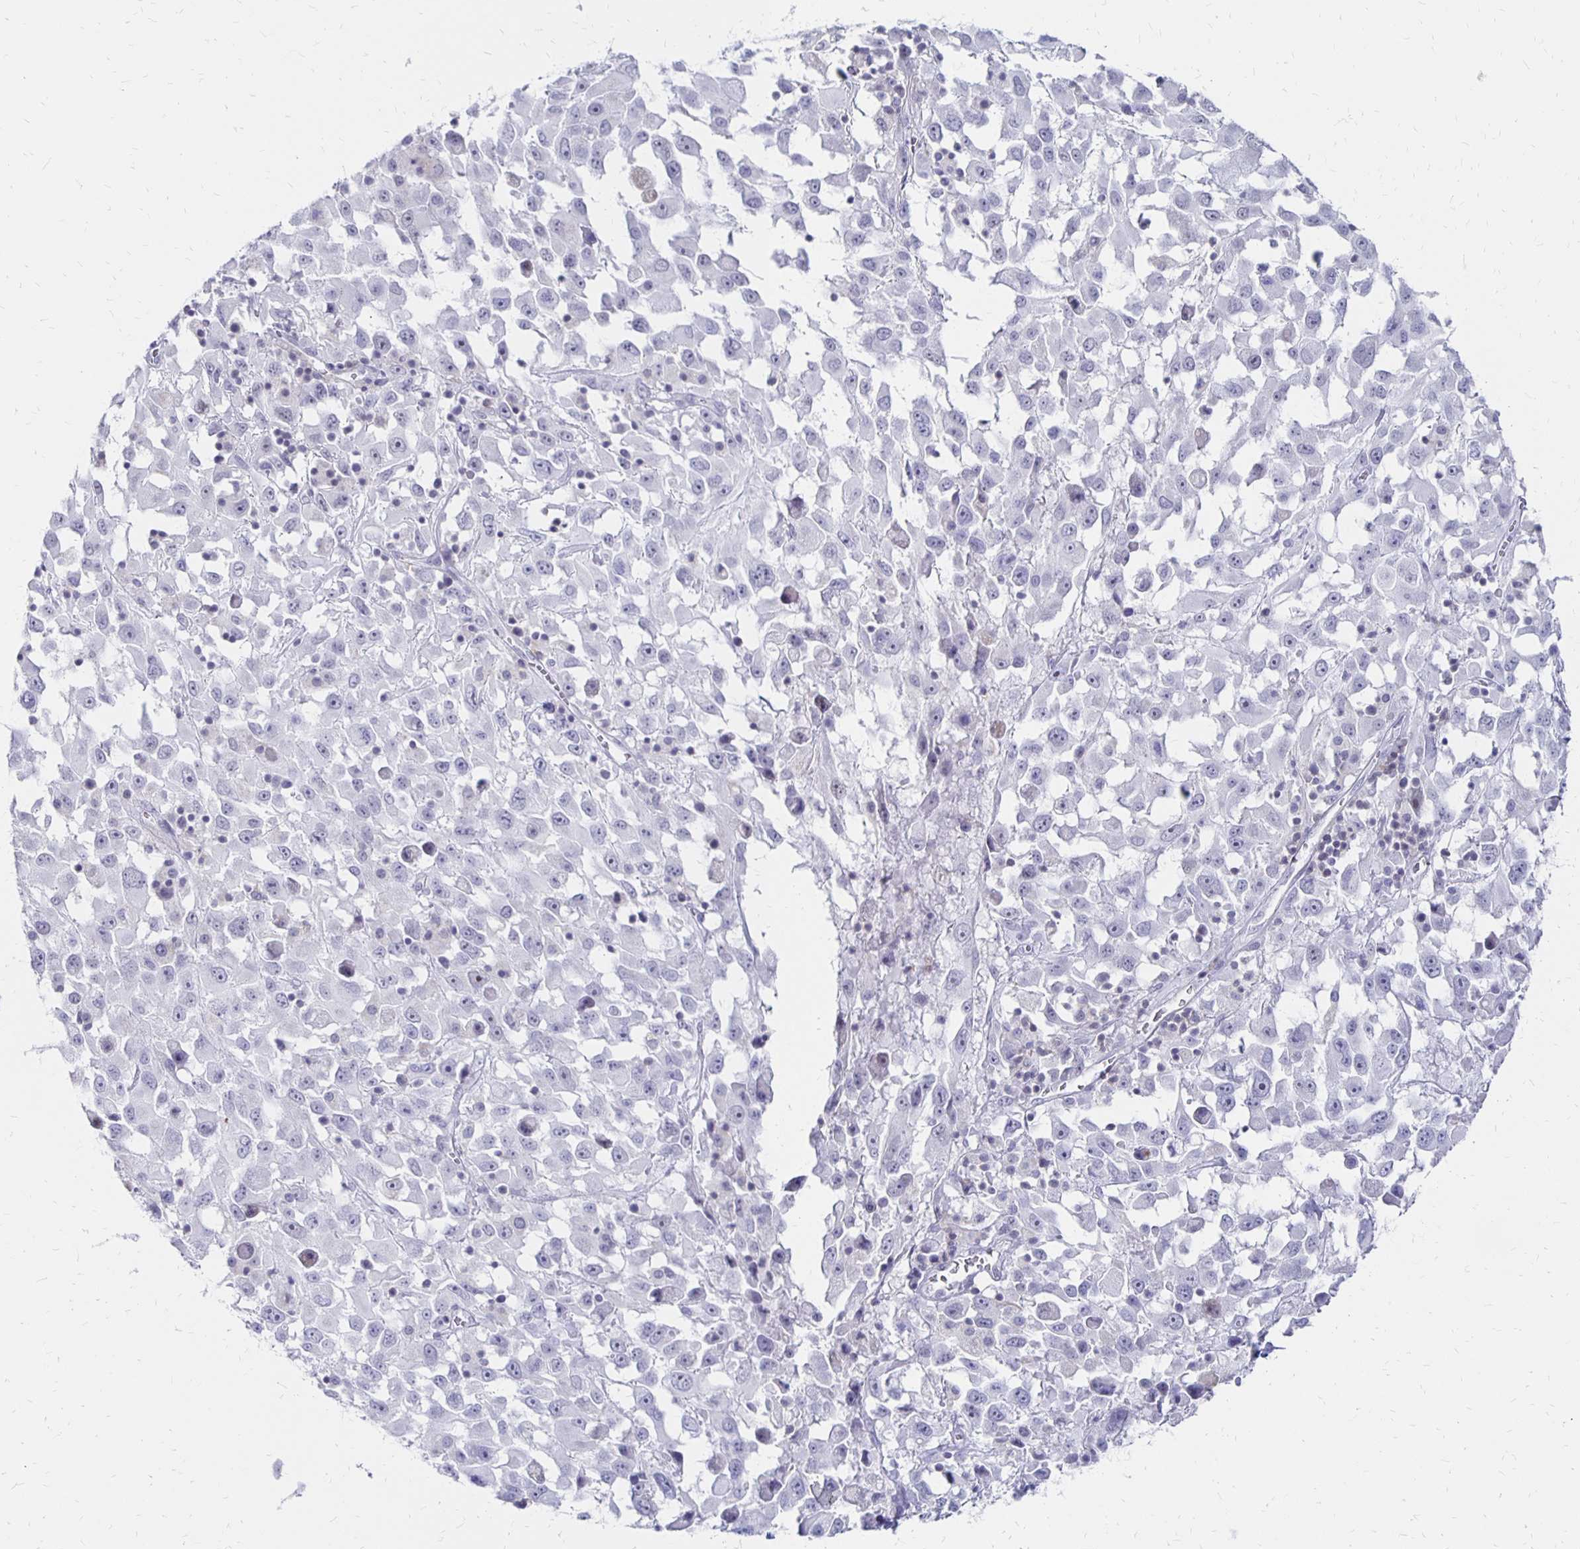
{"staining": {"intensity": "negative", "quantity": "none", "location": "none"}, "tissue": "melanoma", "cell_type": "Tumor cells", "image_type": "cancer", "snomed": [{"axis": "morphology", "description": "Malignant melanoma, Metastatic site"}, {"axis": "topography", "description": "Soft tissue"}], "caption": "A photomicrograph of human malignant melanoma (metastatic site) is negative for staining in tumor cells.", "gene": "SYT2", "patient": {"sex": "male", "age": 50}}